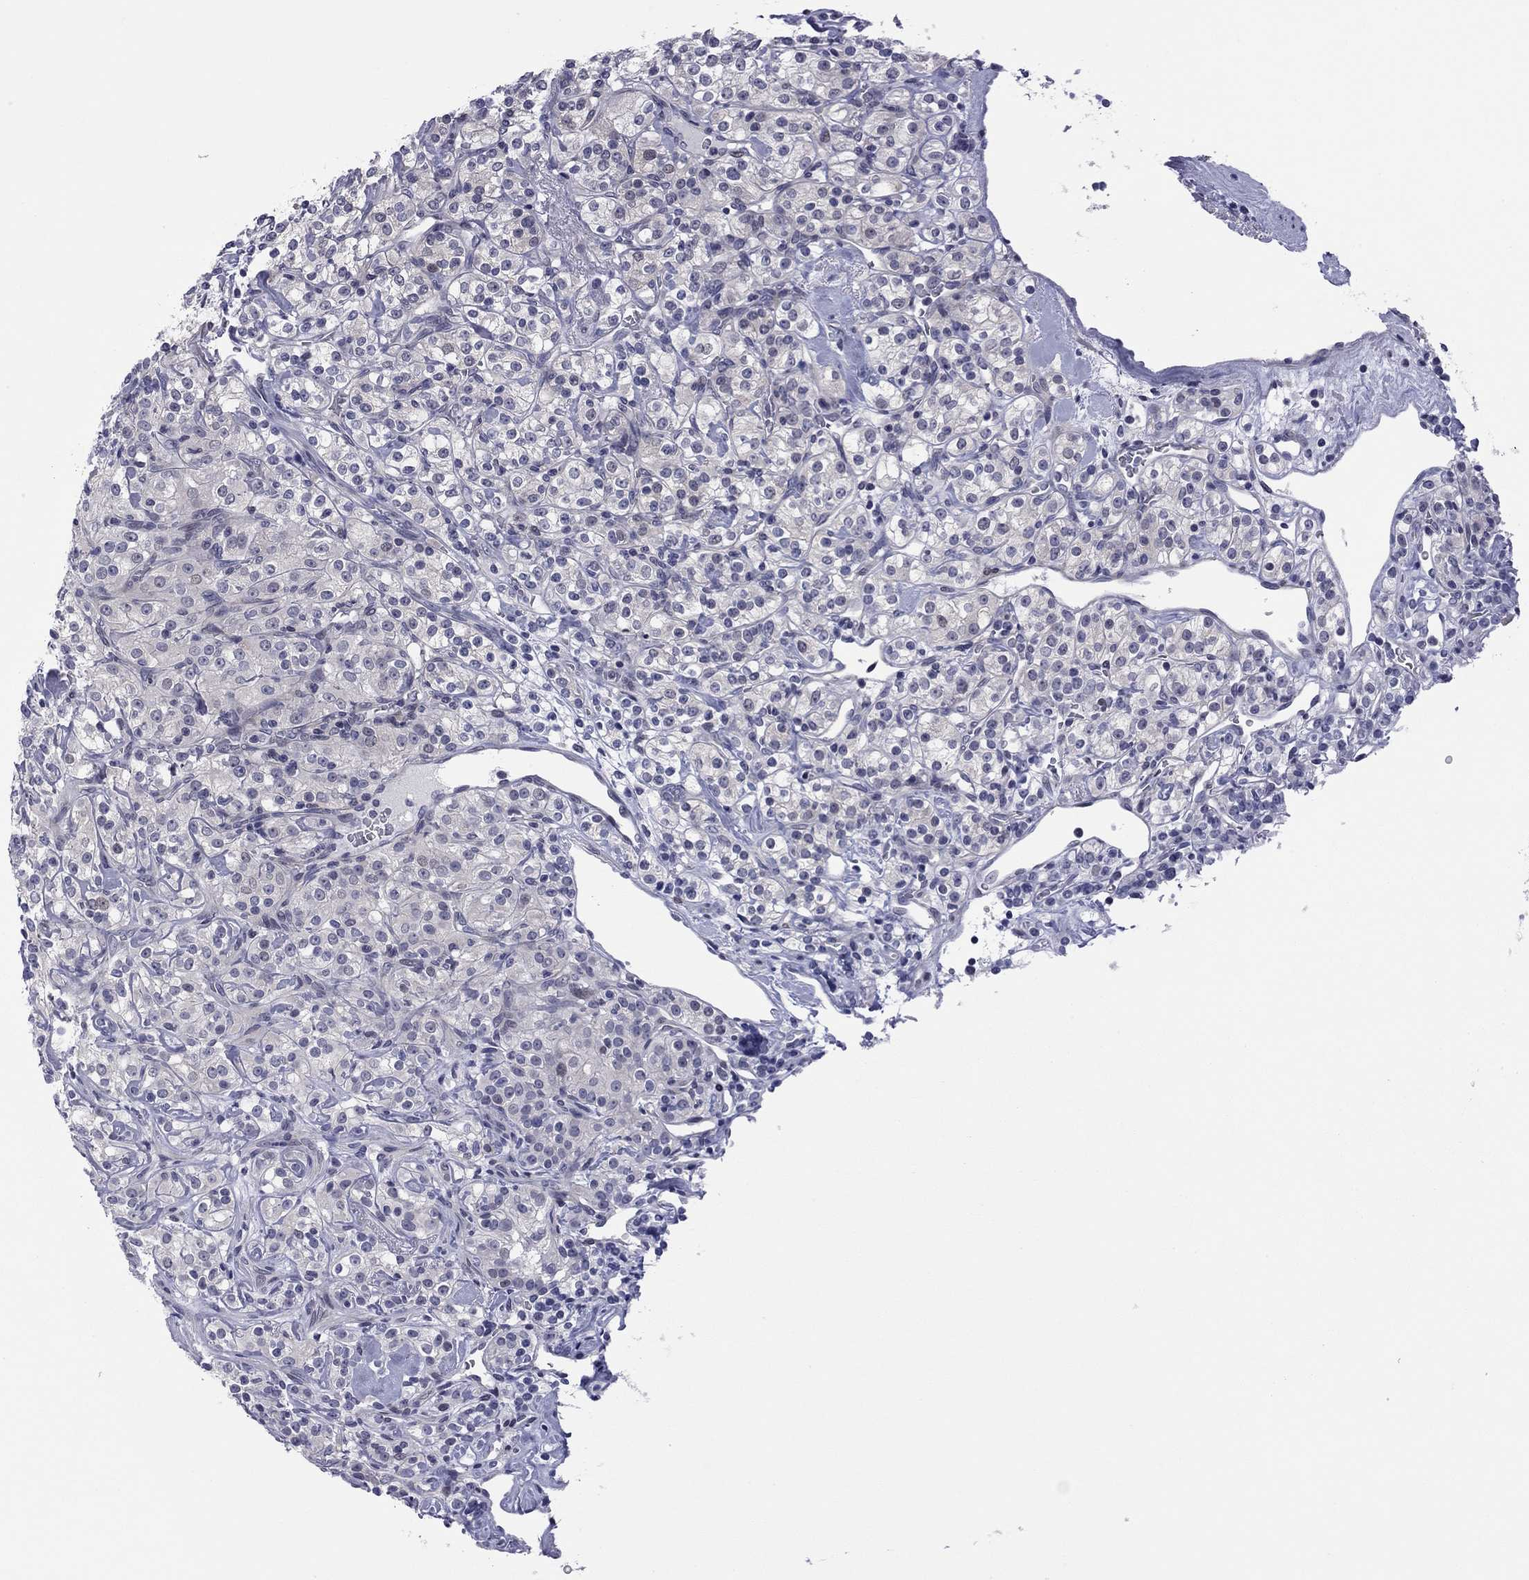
{"staining": {"intensity": "negative", "quantity": "none", "location": "none"}, "tissue": "renal cancer", "cell_type": "Tumor cells", "image_type": "cancer", "snomed": [{"axis": "morphology", "description": "Adenocarcinoma, NOS"}, {"axis": "topography", "description": "Kidney"}], "caption": "Immunohistochemistry (IHC) of human renal cancer (adenocarcinoma) shows no positivity in tumor cells.", "gene": "POU5F2", "patient": {"sex": "male", "age": 77}}